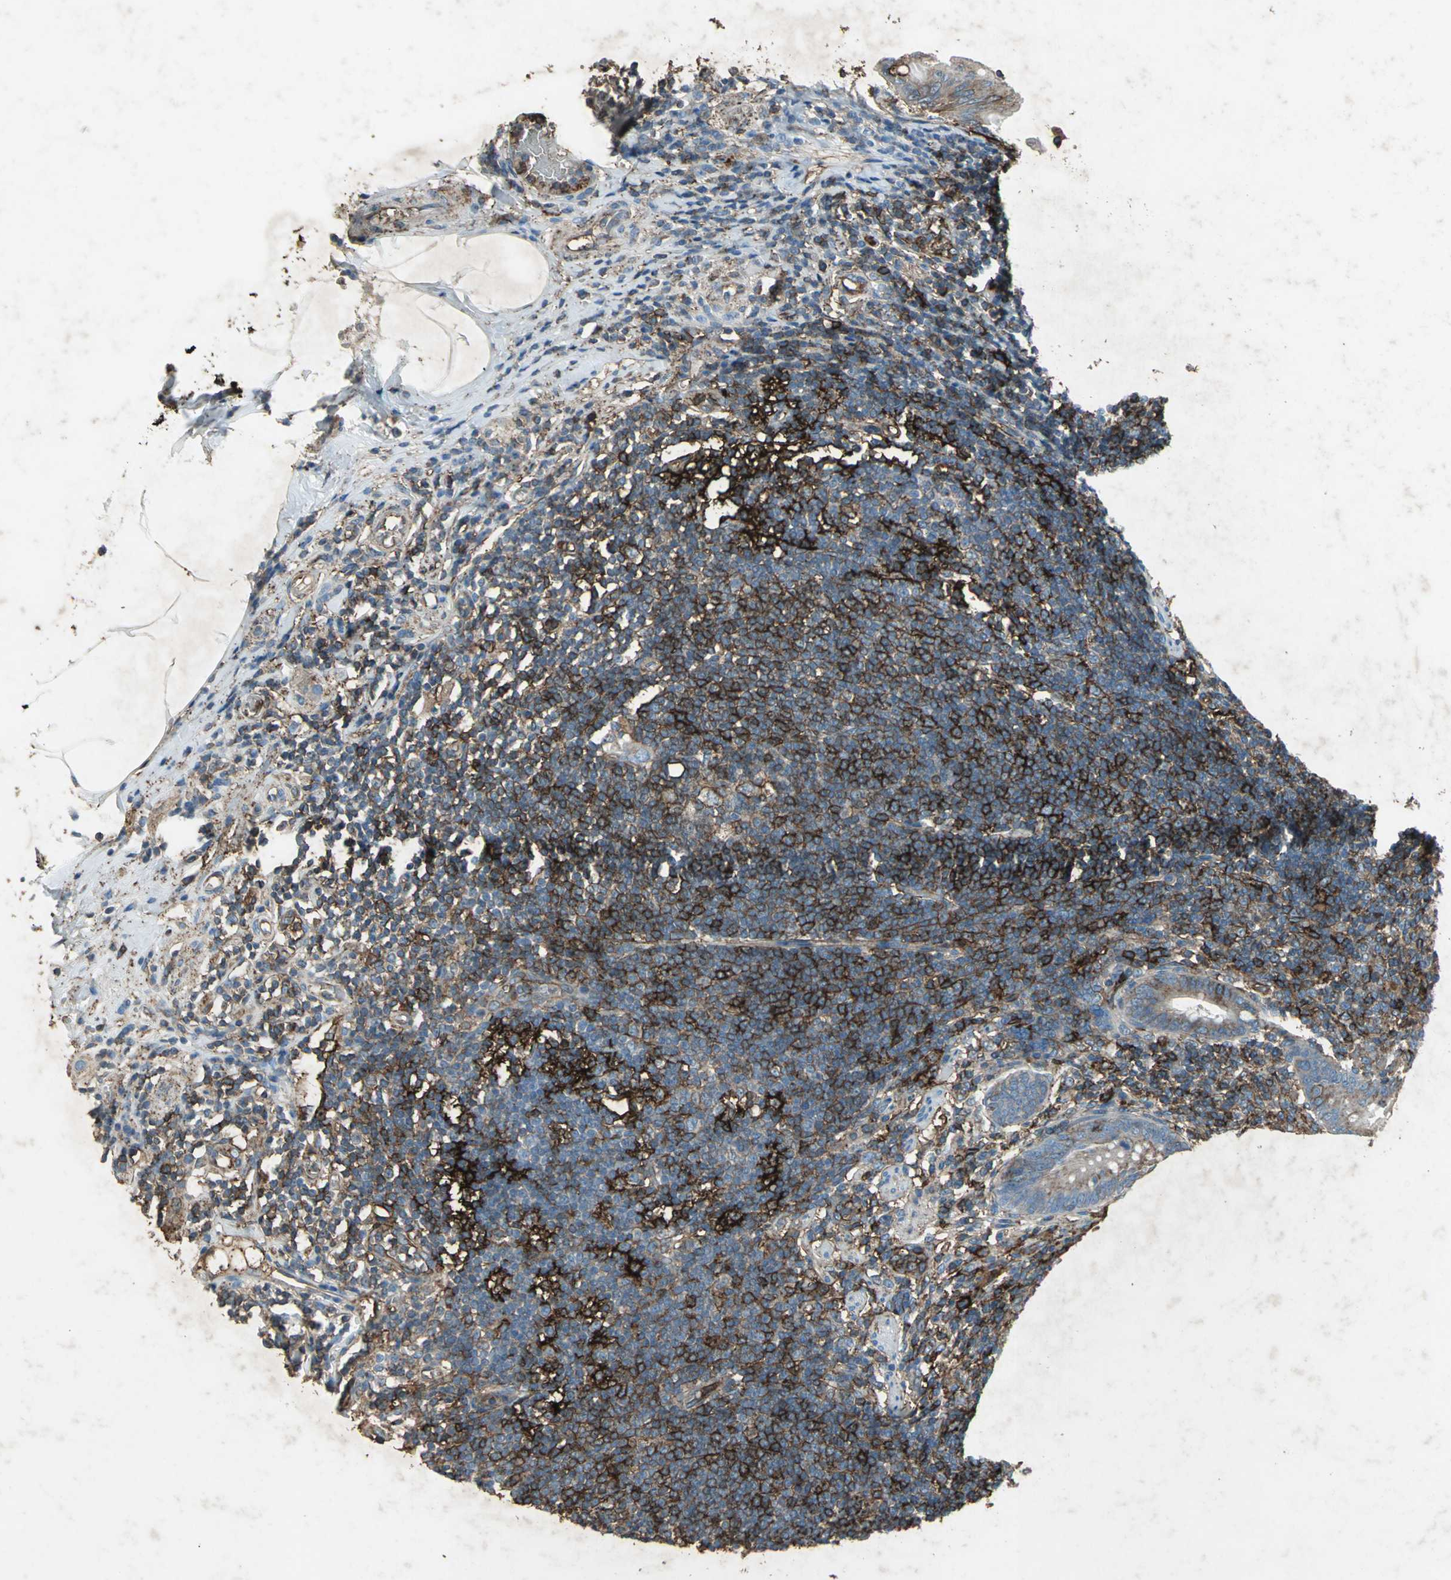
{"staining": {"intensity": "moderate", "quantity": ">75%", "location": "cytoplasmic/membranous"}, "tissue": "appendix", "cell_type": "Glandular cells", "image_type": "normal", "snomed": [{"axis": "morphology", "description": "Normal tissue, NOS"}, {"axis": "morphology", "description": "Inflammation, NOS"}, {"axis": "topography", "description": "Appendix"}], "caption": "Brown immunohistochemical staining in unremarkable human appendix reveals moderate cytoplasmic/membranous positivity in about >75% of glandular cells. The protein of interest is stained brown, and the nuclei are stained in blue (DAB (3,3'-diaminobenzidine) IHC with brightfield microscopy, high magnification).", "gene": "CCR6", "patient": {"sex": "male", "age": 46}}